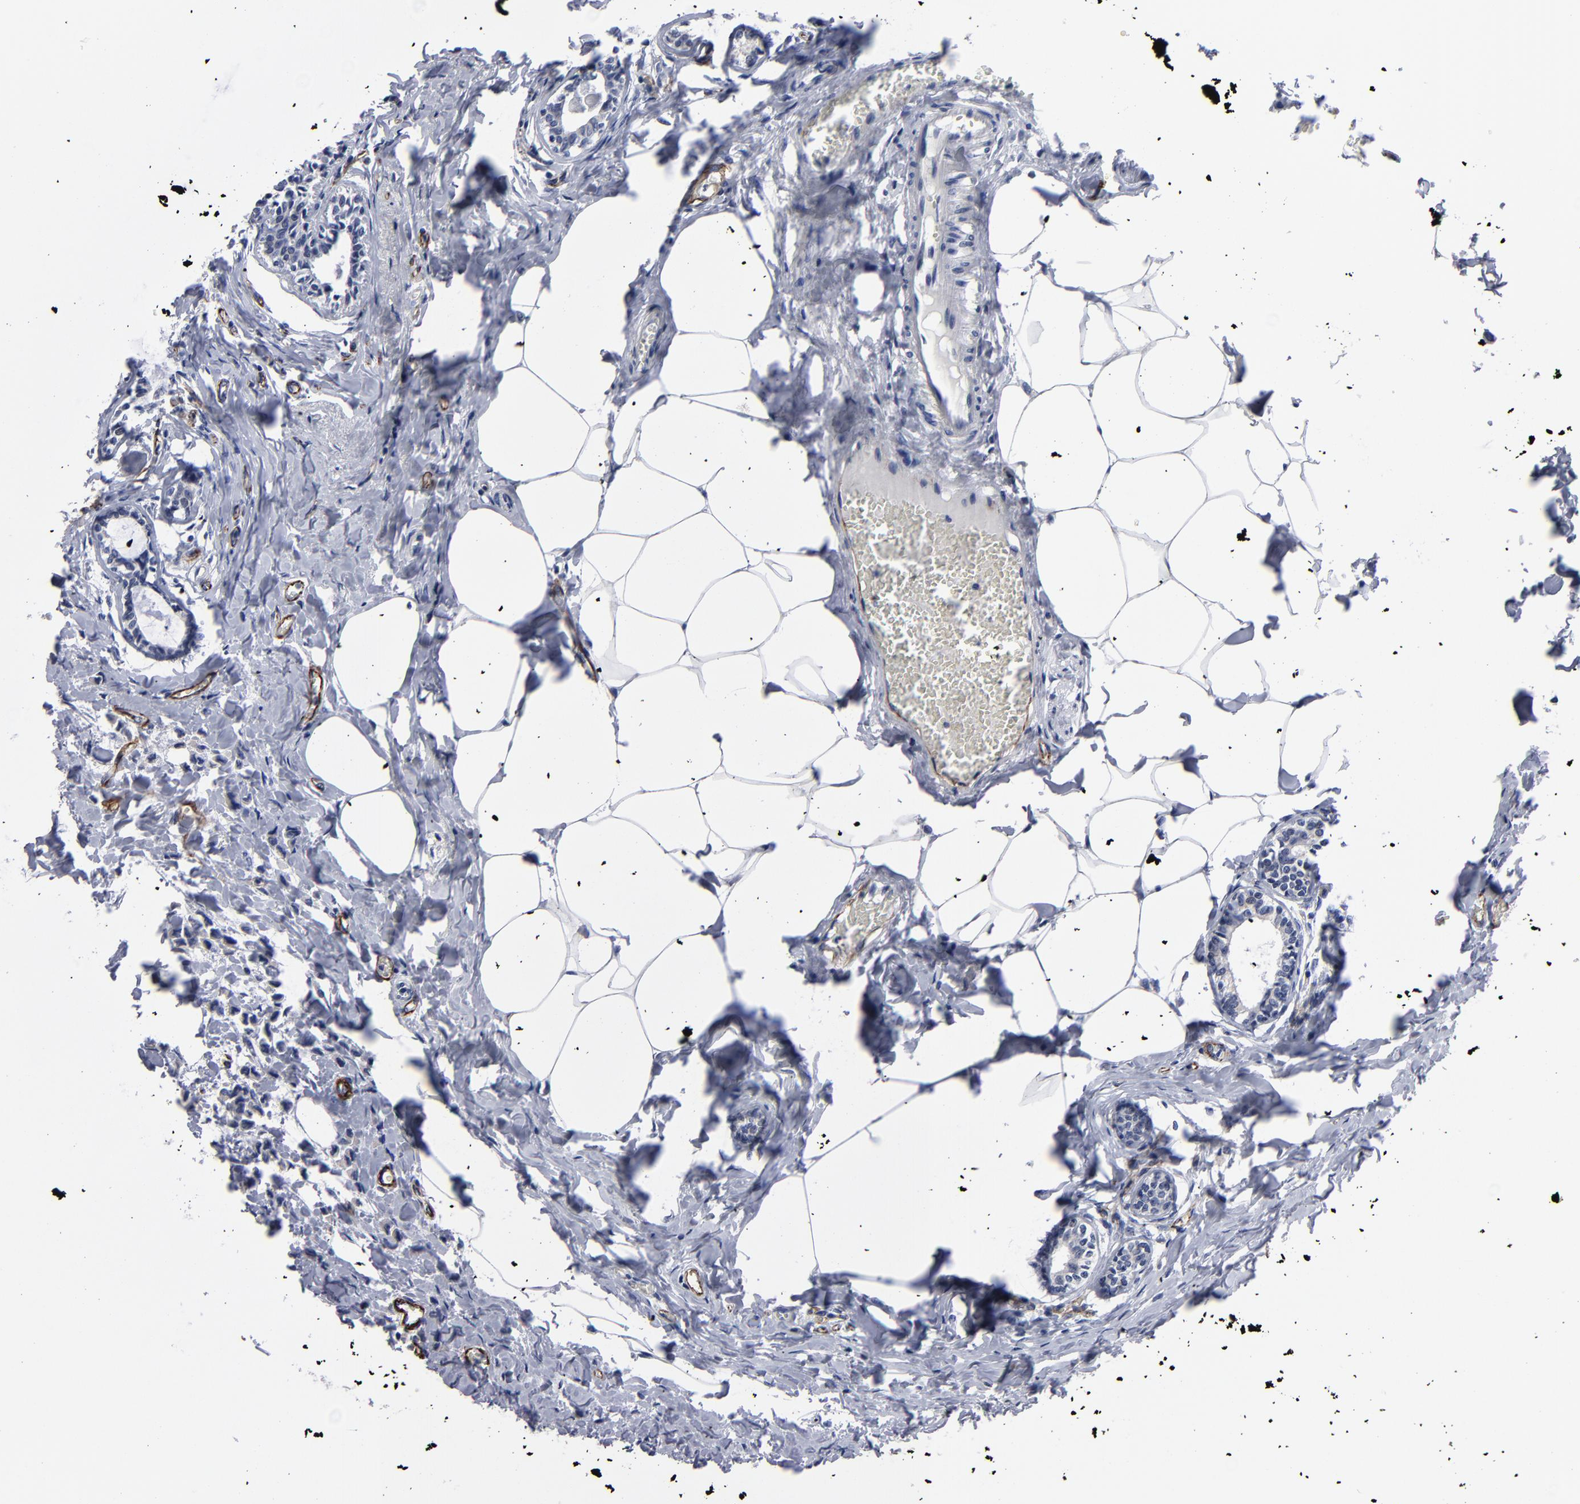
{"staining": {"intensity": "weak", "quantity": "<25%", "location": "cytoplasmic/membranous"}, "tissue": "breast cancer", "cell_type": "Tumor cells", "image_type": "cancer", "snomed": [{"axis": "morphology", "description": "Lobular carcinoma"}, {"axis": "topography", "description": "Breast"}], "caption": "A histopathology image of breast cancer stained for a protein shows no brown staining in tumor cells. (Immunohistochemistry, brightfield microscopy, high magnification).", "gene": "ZNF175", "patient": {"sex": "female", "age": 51}}